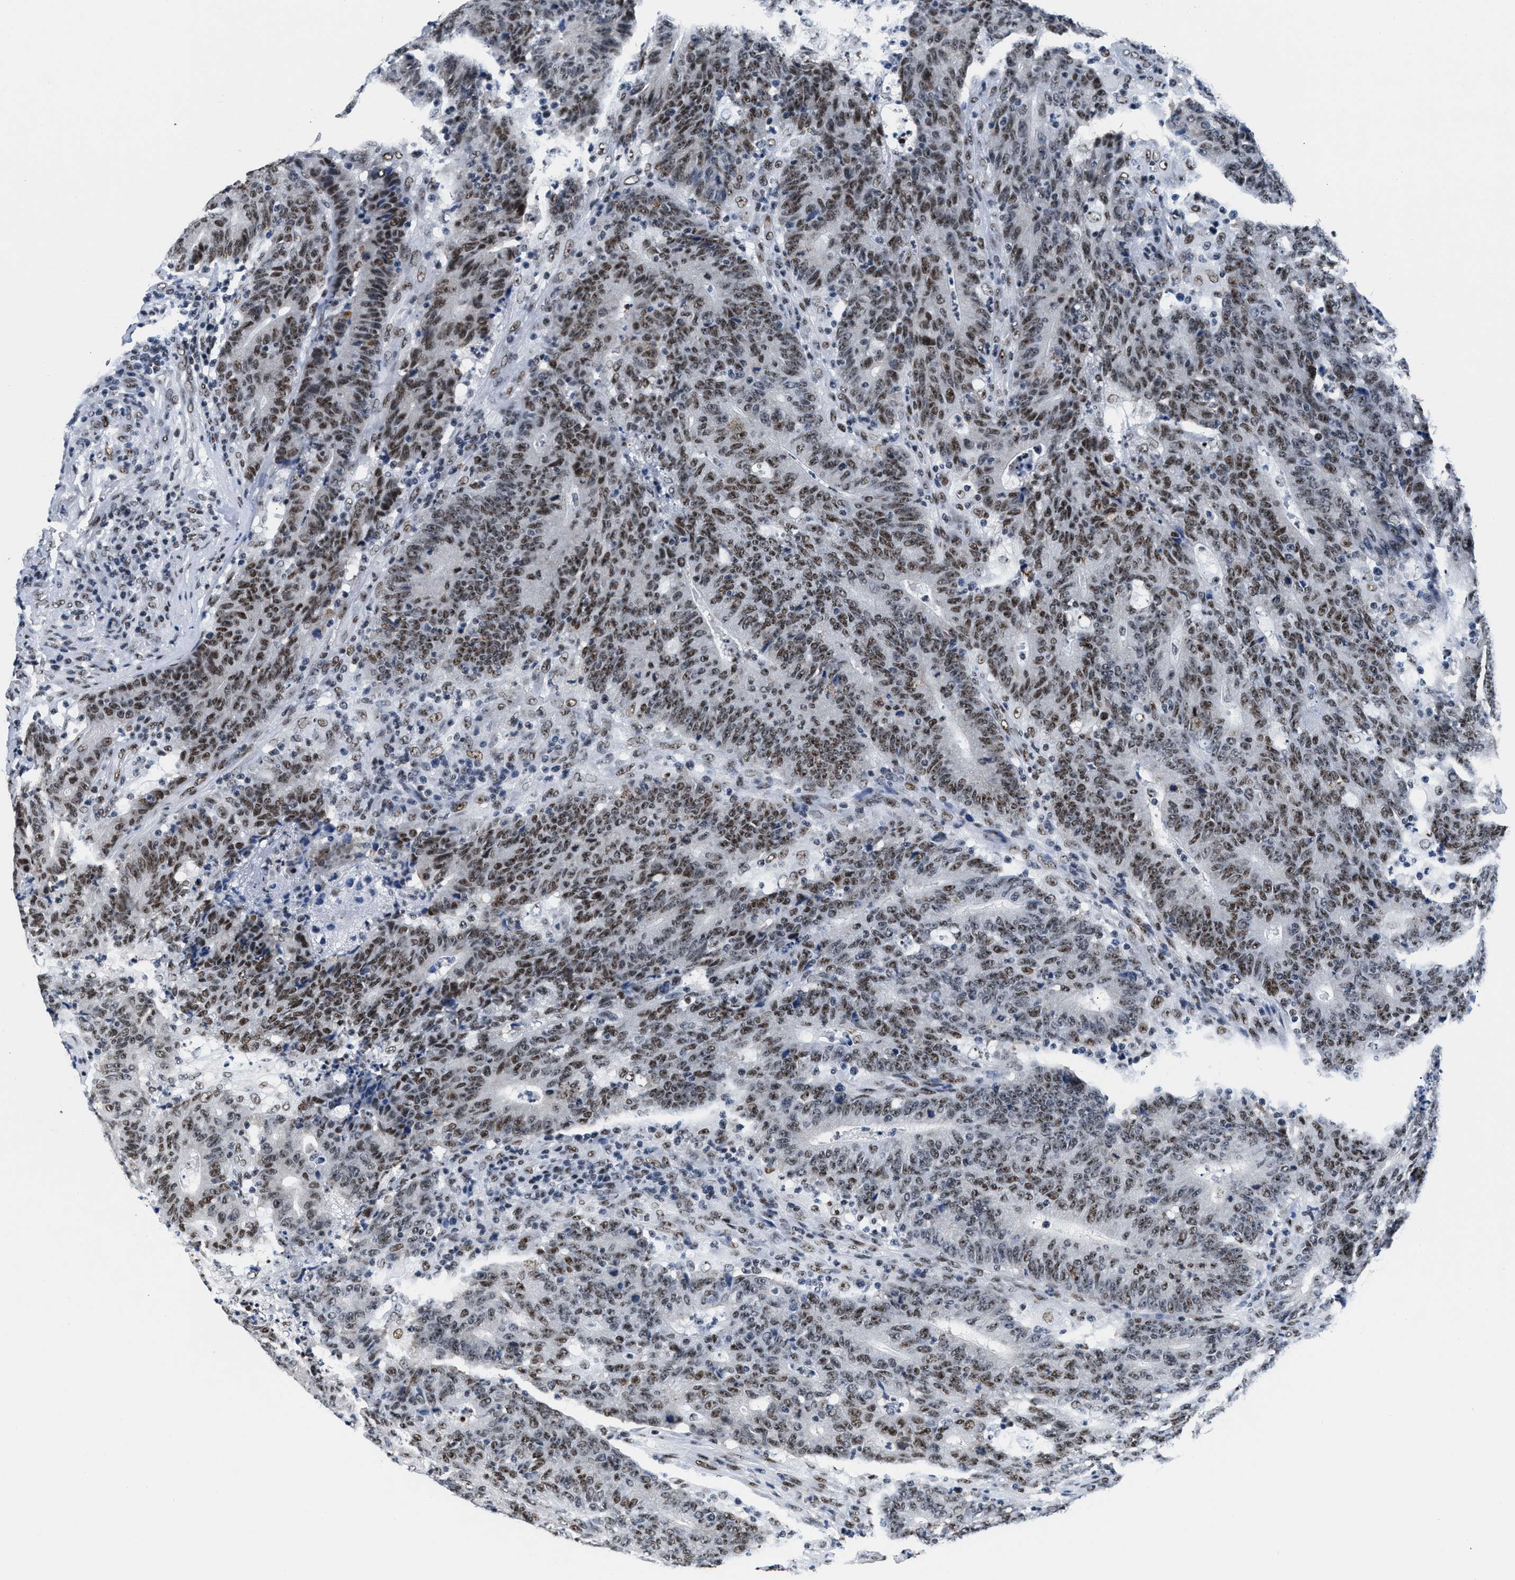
{"staining": {"intensity": "moderate", "quantity": ">75%", "location": "nuclear"}, "tissue": "colorectal cancer", "cell_type": "Tumor cells", "image_type": "cancer", "snomed": [{"axis": "morphology", "description": "Normal tissue, NOS"}, {"axis": "morphology", "description": "Adenocarcinoma, NOS"}, {"axis": "topography", "description": "Colon"}], "caption": "IHC micrograph of human colorectal cancer (adenocarcinoma) stained for a protein (brown), which exhibits medium levels of moderate nuclear expression in about >75% of tumor cells.", "gene": "RAD50", "patient": {"sex": "female", "age": 75}}